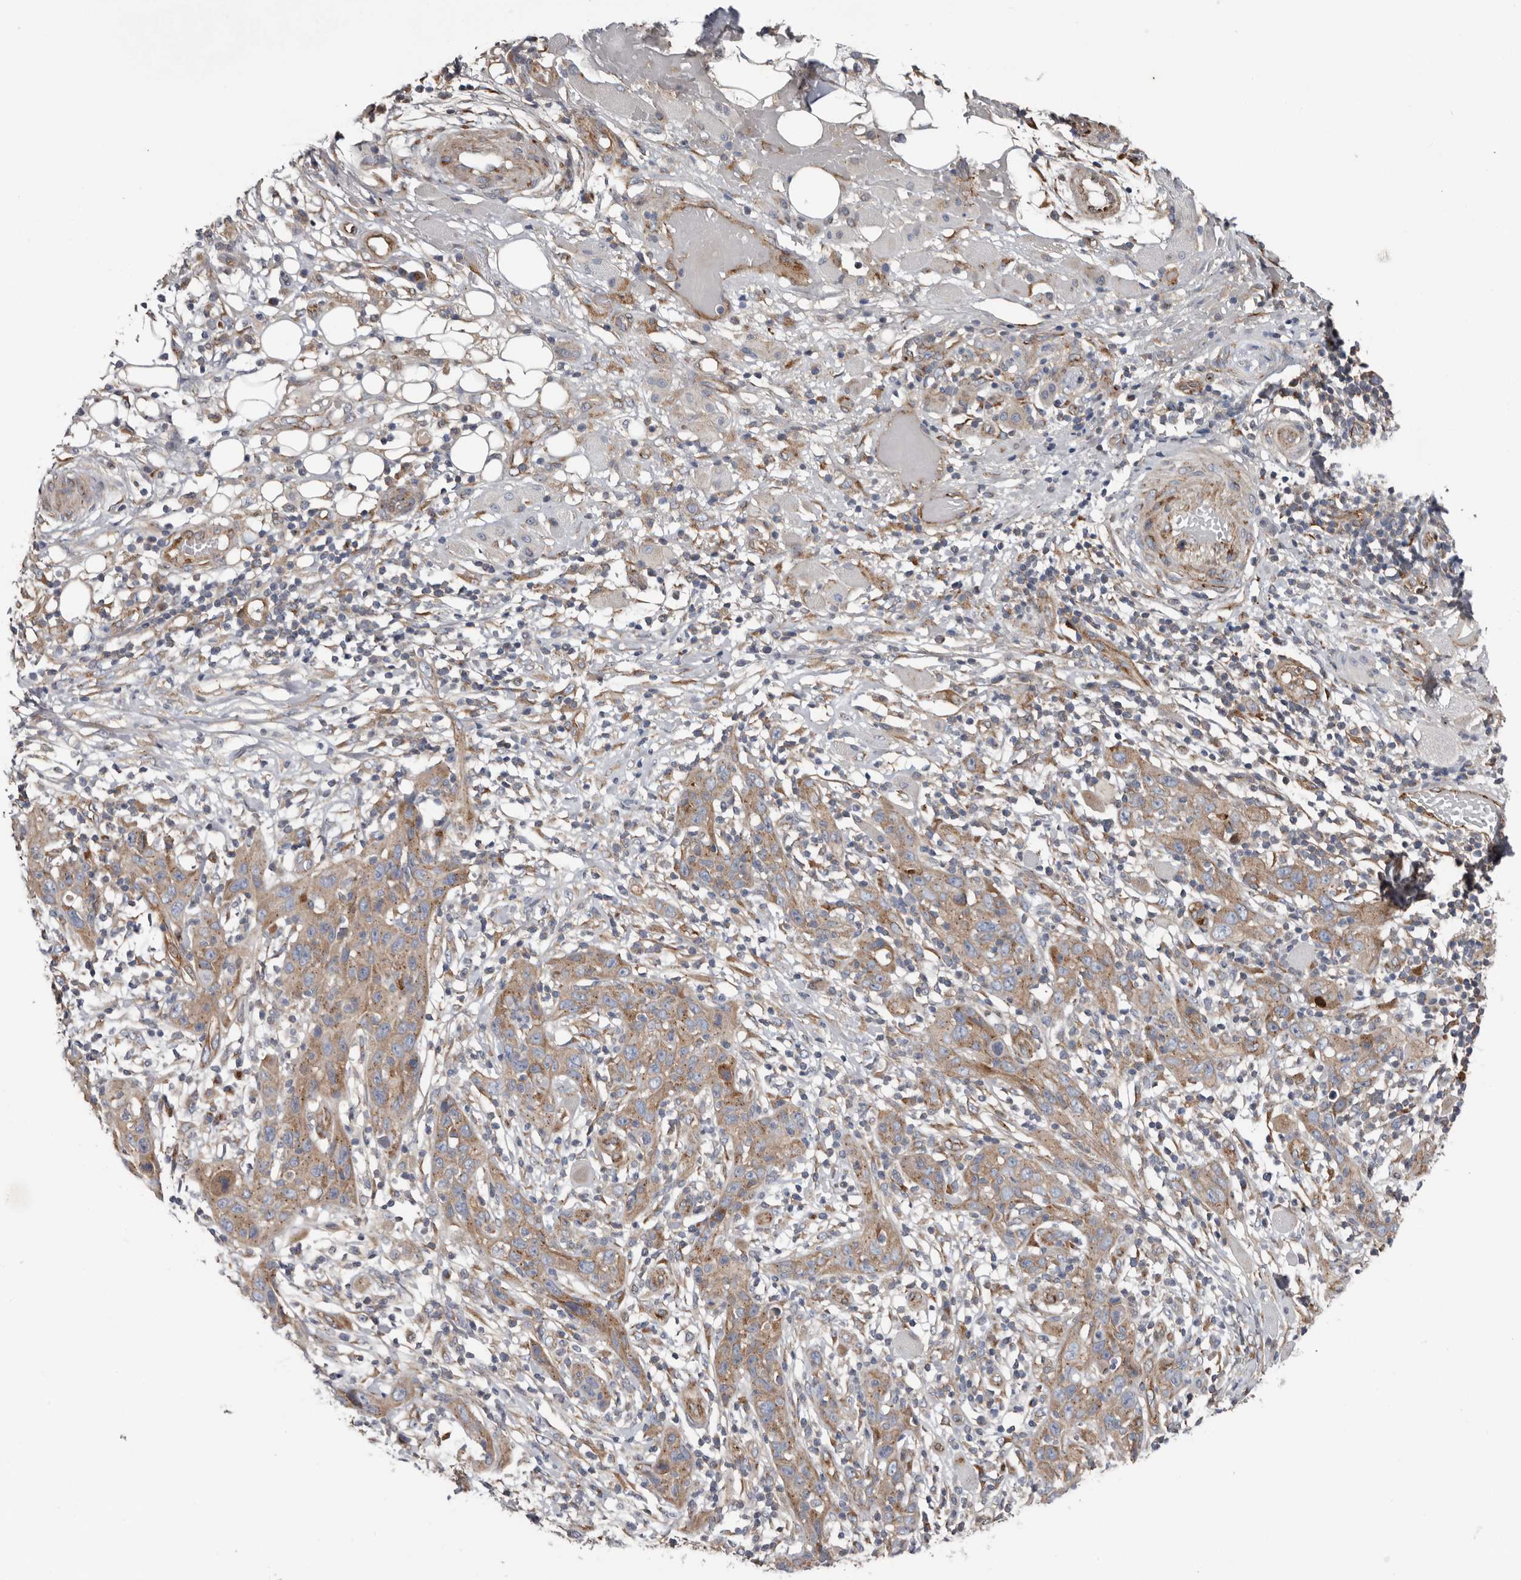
{"staining": {"intensity": "moderate", "quantity": ">75%", "location": "cytoplasmic/membranous"}, "tissue": "skin cancer", "cell_type": "Tumor cells", "image_type": "cancer", "snomed": [{"axis": "morphology", "description": "Squamous cell carcinoma, NOS"}, {"axis": "topography", "description": "Skin"}], "caption": "An IHC photomicrograph of tumor tissue is shown. Protein staining in brown highlights moderate cytoplasmic/membranous positivity in skin cancer (squamous cell carcinoma) within tumor cells. (DAB (3,3'-diaminobenzidine) IHC with brightfield microscopy, high magnification).", "gene": "LUZP1", "patient": {"sex": "female", "age": 88}}